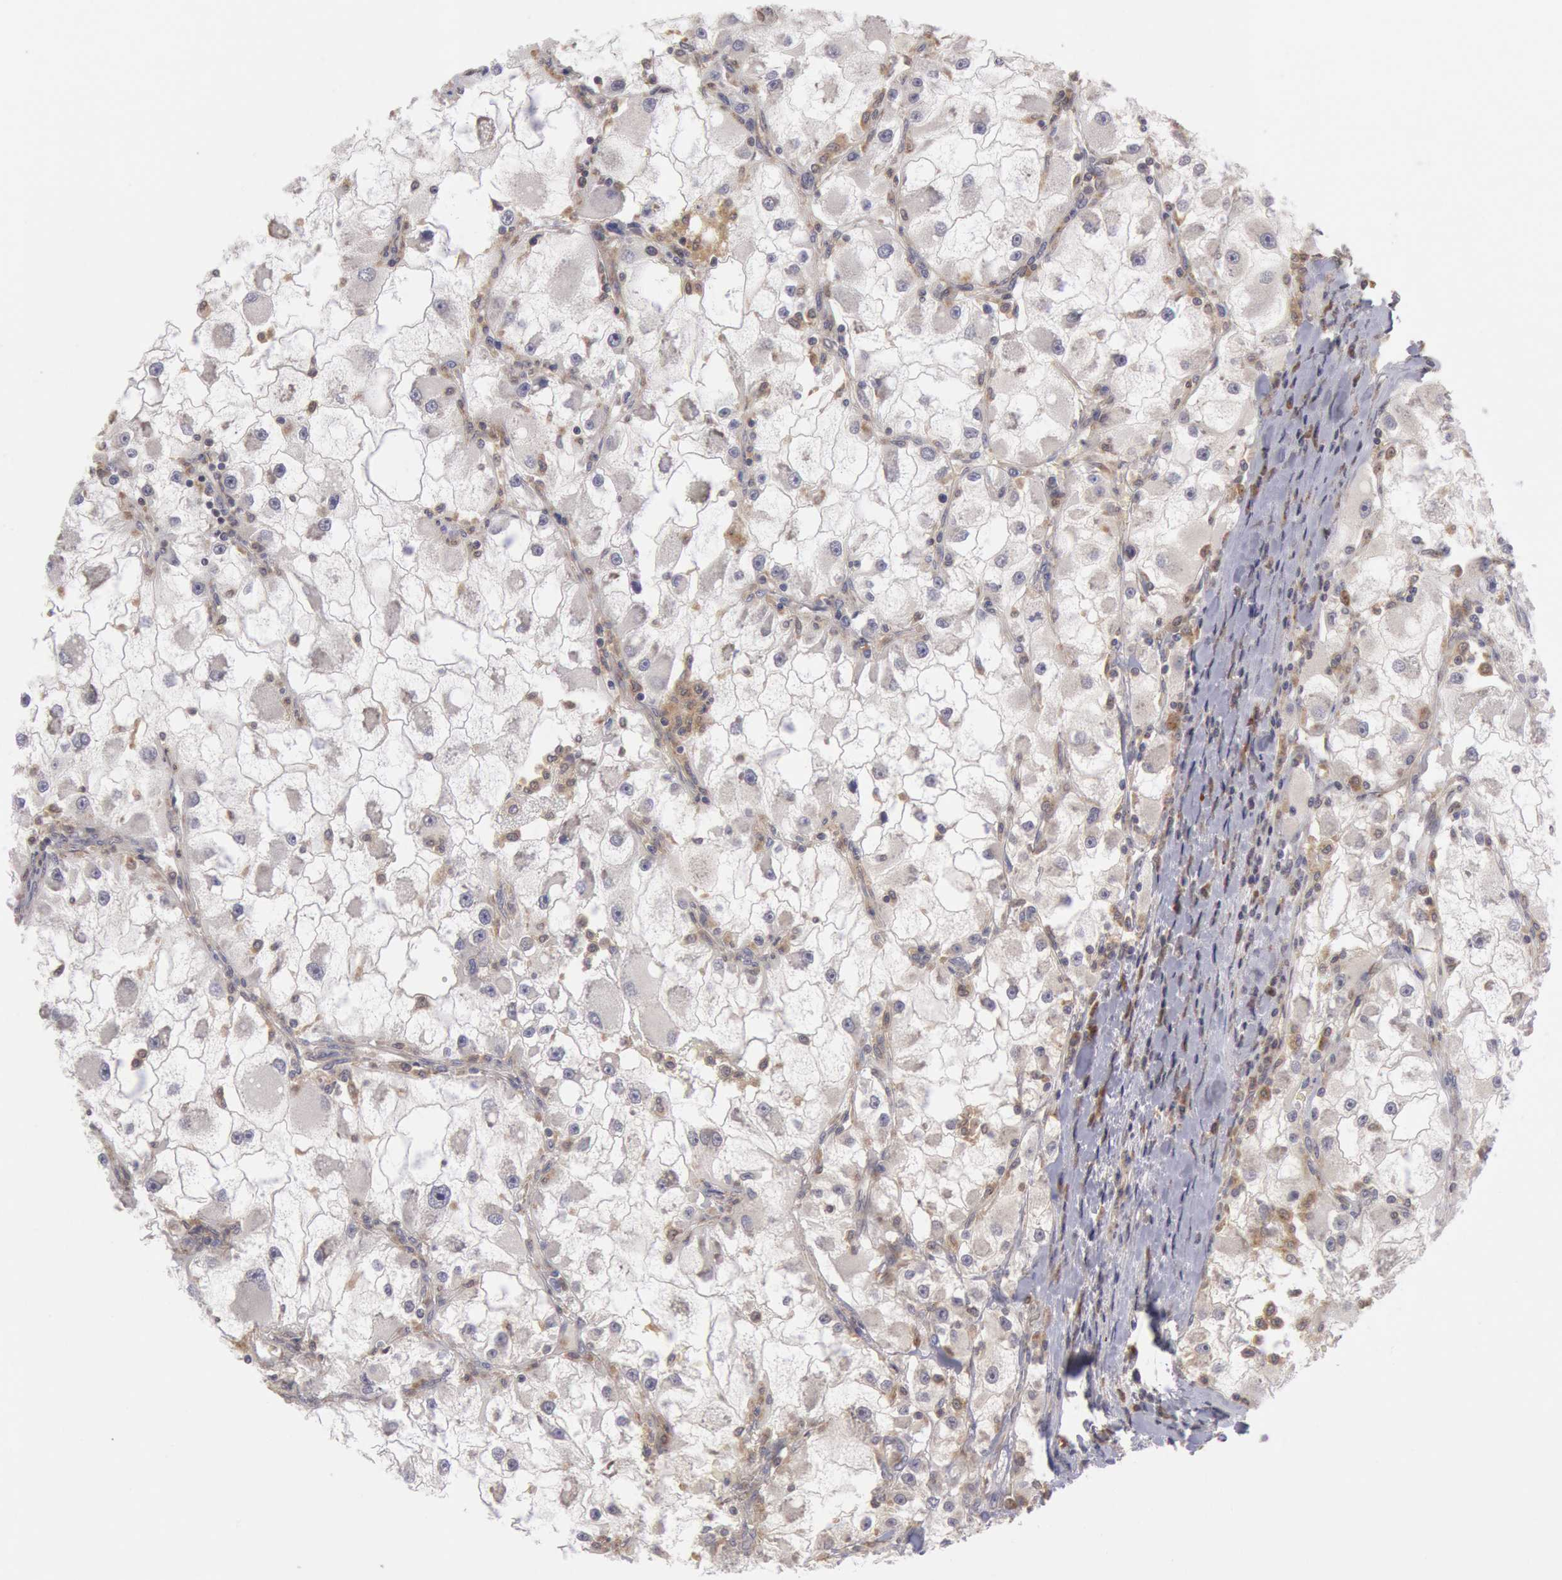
{"staining": {"intensity": "moderate", "quantity": "<25%", "location": "cytoplasmic/membranous"}, "tissue": "renal cancer", "cell_type": "Tumor cells", "image_type": "cancer", "snomed": [{"axis": "morphology", "description": "Adenocarcinoma, NOS"}, {"axis": "topography", "description": "Kidney"}], "caption": "Renal adenocarcinoma tissue exhibits moderate cytoplasmic/membranous positivity in approximately <25% of tumor cells, visualized by immunohistochemistry.", "gene": "PLA2G6", "patient": {"sex": "female", "age": 73}}